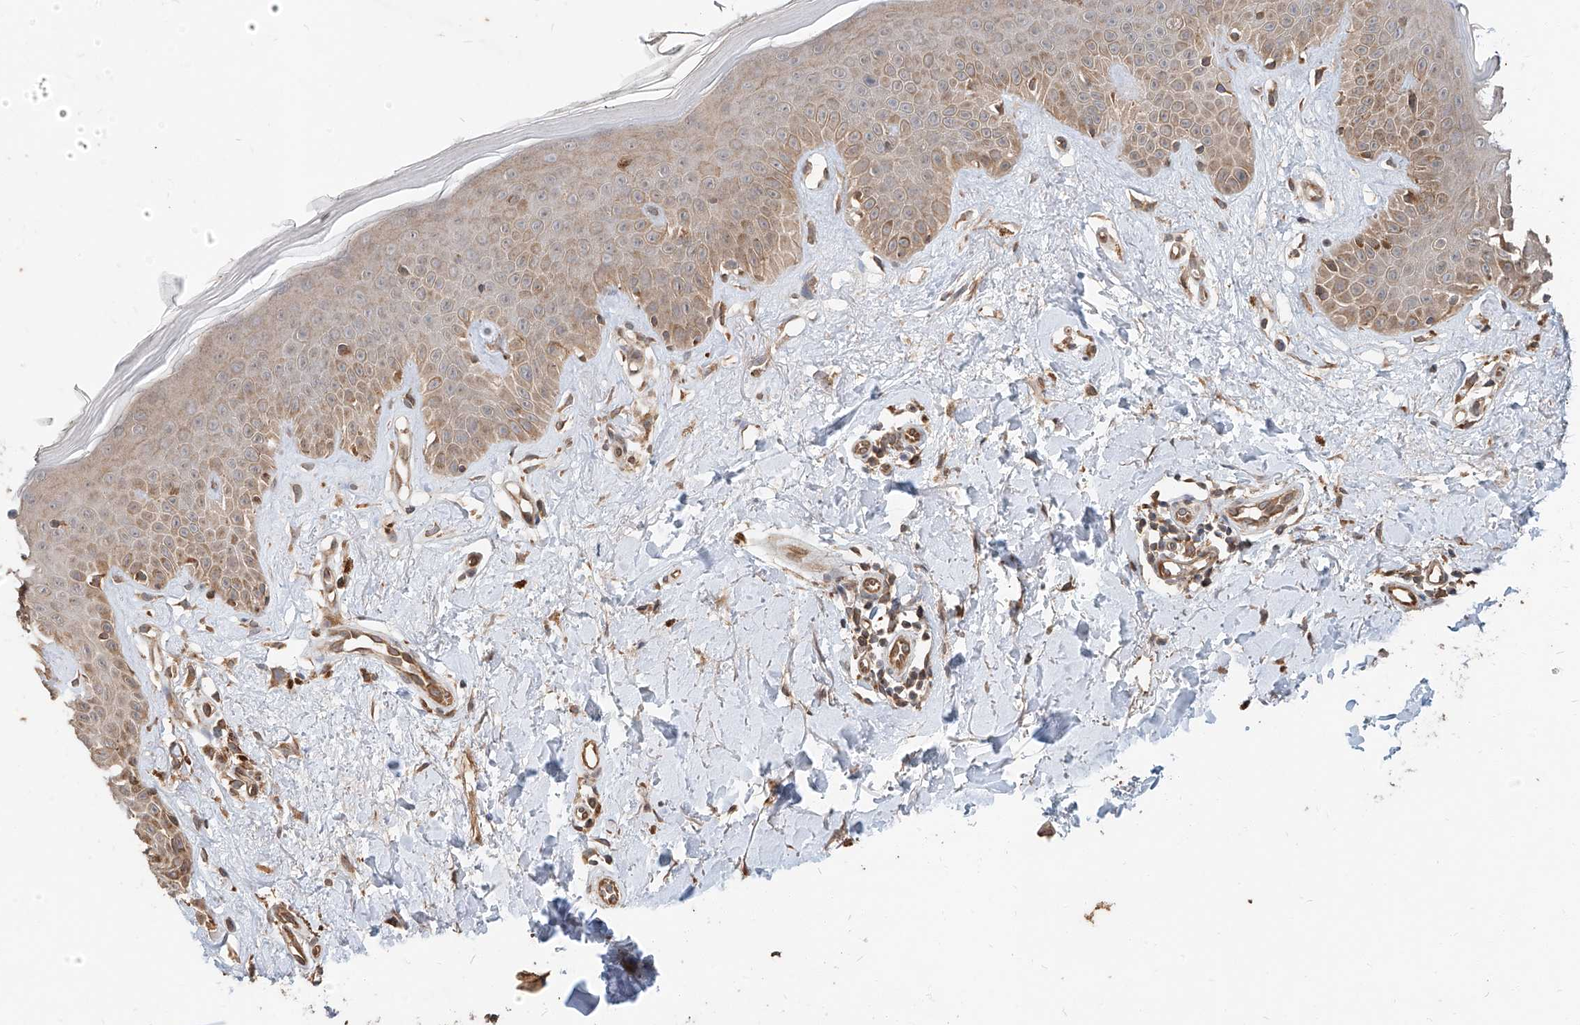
{"staining": {"intensity": "moderate", "quantity": "25%-75%", "location": "cytoplasmic/membranous"}, "tissue": "skin", "cell_type": "Fibroblasts", "image_type": "normal", "snomed": [{"axis": "morphology", "description": "Normal tissue, NOS"}, {"axis": "topography", "description": "Skin"}], "caption": "Protein staining of benign skin reveals moderate cytoplasmic/membranous positivity in about 25%-75% of fibroblasts.", "gene": "STX19", "patient": {"sex": "female", "age": 64}}